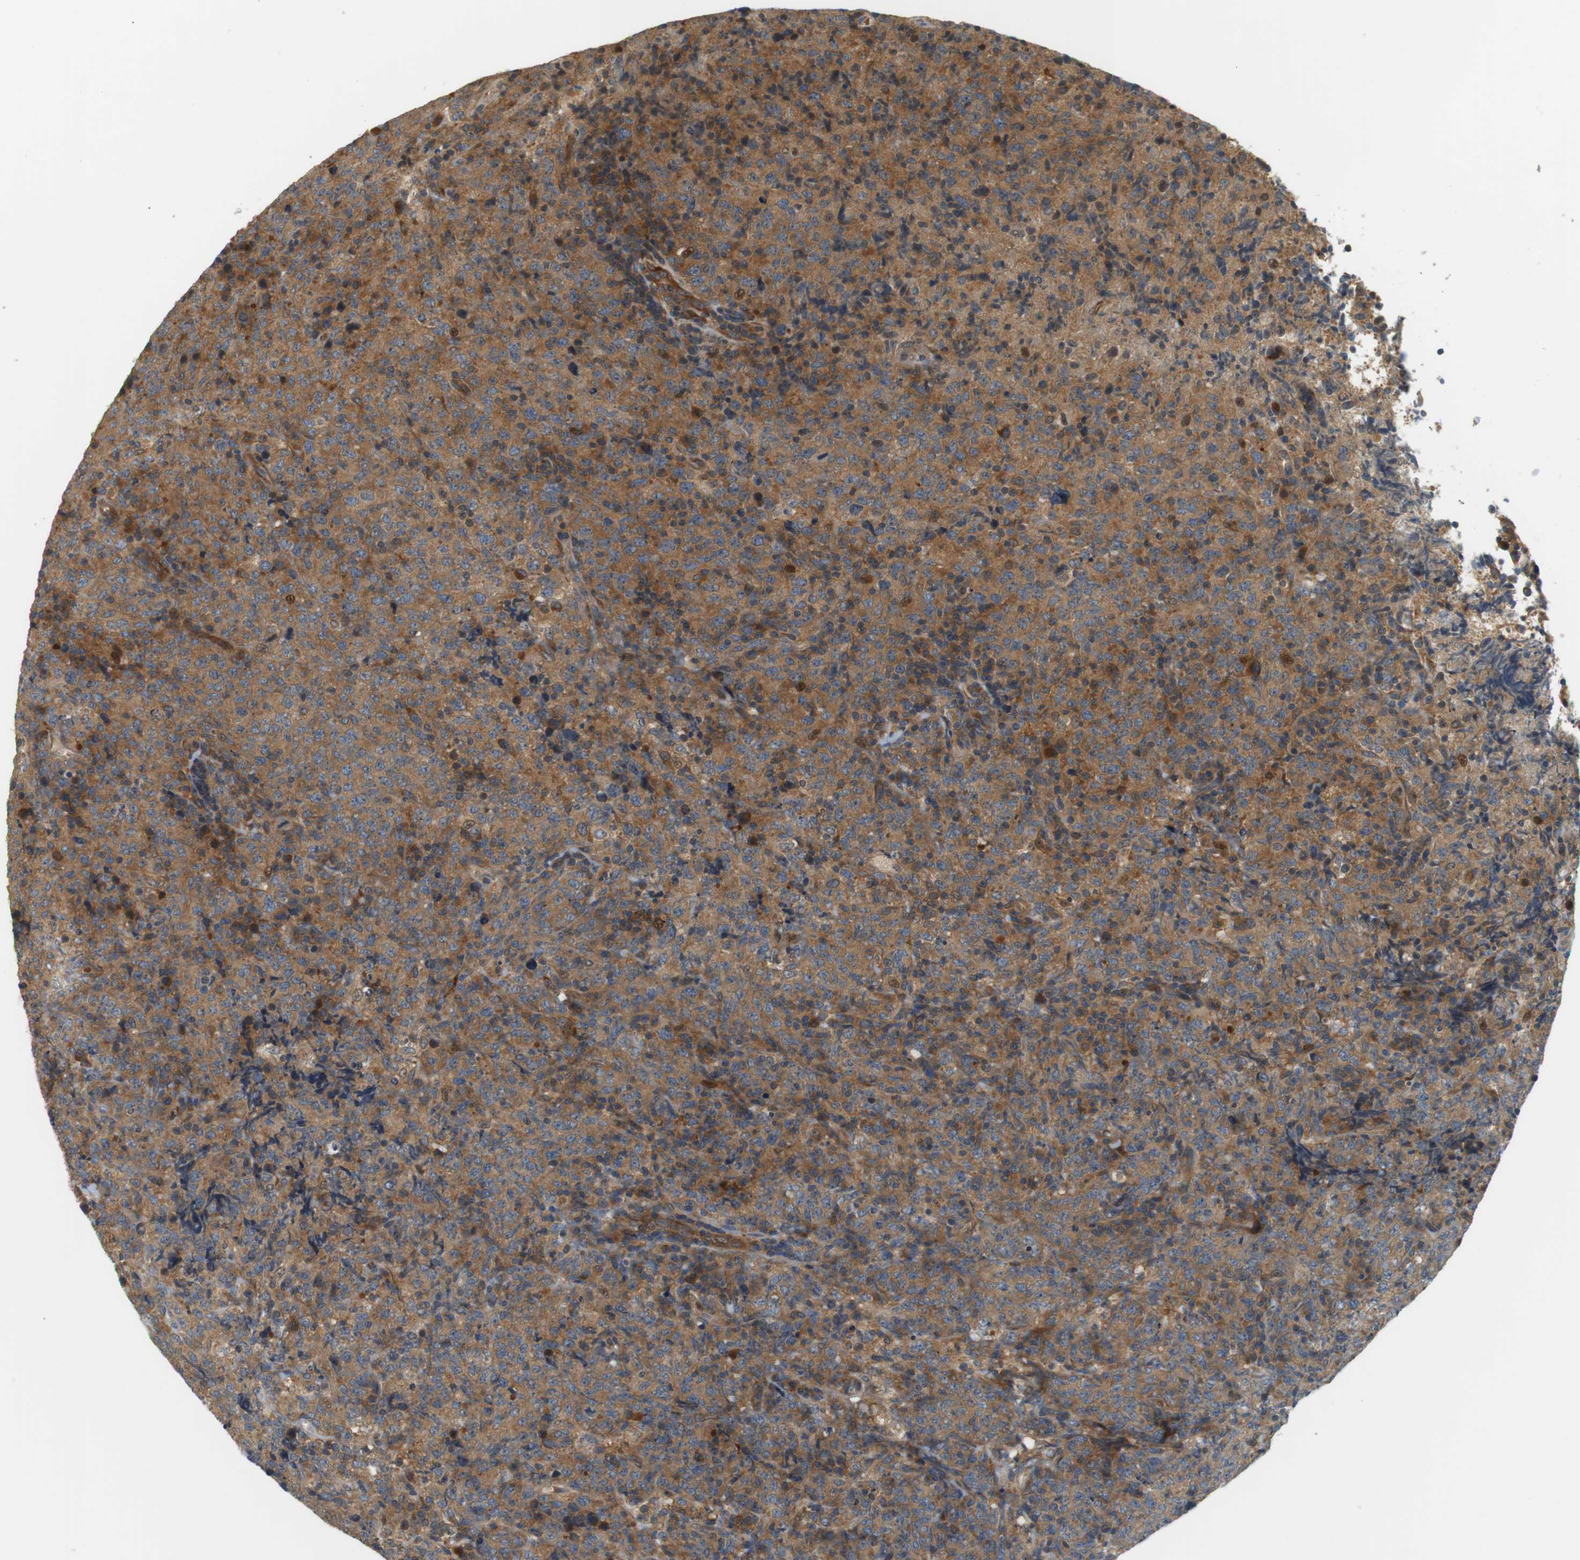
{"staining": {"intensity": "moderate", "quantity": ">75%", "location": "cytoplasmic/membranous"}, "tissue": "lymphoma", "cell_type": "Tumor cells", "image_type": "cancer", "snomed": [{"axis": "morphology", "description": "Malignant lymphoma, non-Hodgkin's type, High grade"}, {"axis": "topography", "description": "Tonsil"}], "caption": "Immunohistochemistry staining of high-grade malignant lymphoma, non-Hodgkin's type, which demonstrates medium levels of moderate cytoplasmic/membranous positivity in approximately >75% of tumor cells indicating moderate cytoplasmic/membranous protein staining. The staining was performed using DAB (3,3'-diaminobenzidine) (brown) for protein detection and nuclei were counterstained in hematoxylin (blue).", "gene": "SH3GLB1", "patient": {"sex": "female", "age": 36}}